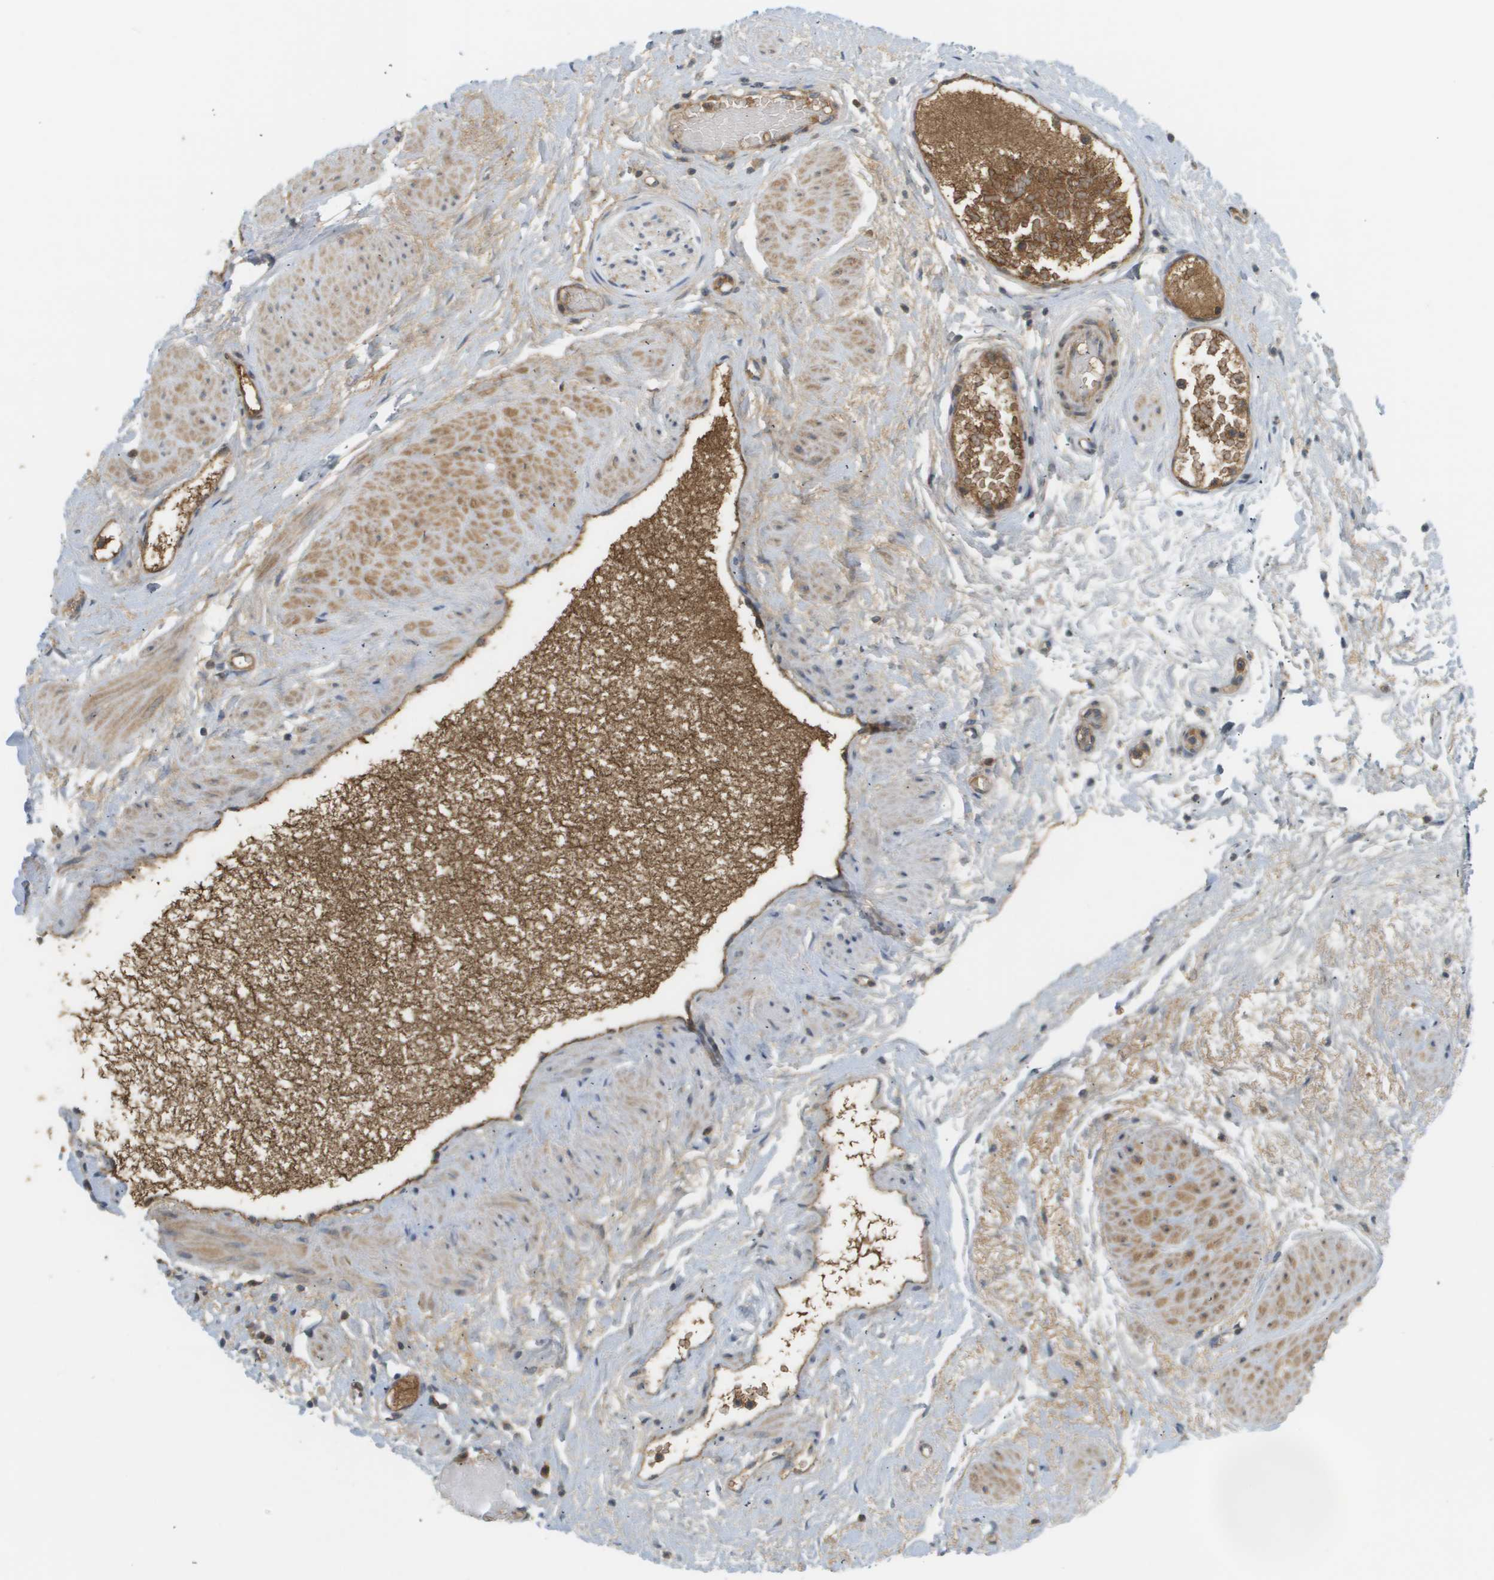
{"staining": {"intensity": "weak", "quantity": "25%-75%", "location": "cytoplasmic/membranous"}, "tissue": "adipose tissue", "cell_type": "Adipocytes", "image_type": "normal", "snomed": [{"axis": "morphology", "description": "Normal tissue, NOS"}, {"axis": "topography", "description": "Soft tissue"}, {"axis": "topography", "description": "Vascular tissue"}], "caption": "Adipocytes exhibit weak cytoplasmic/membranous expression in approximately 25%-75% of cells in normal adipose tissue.", "gene": "PROC", "patient": {"sex": "female", "age": 35}}